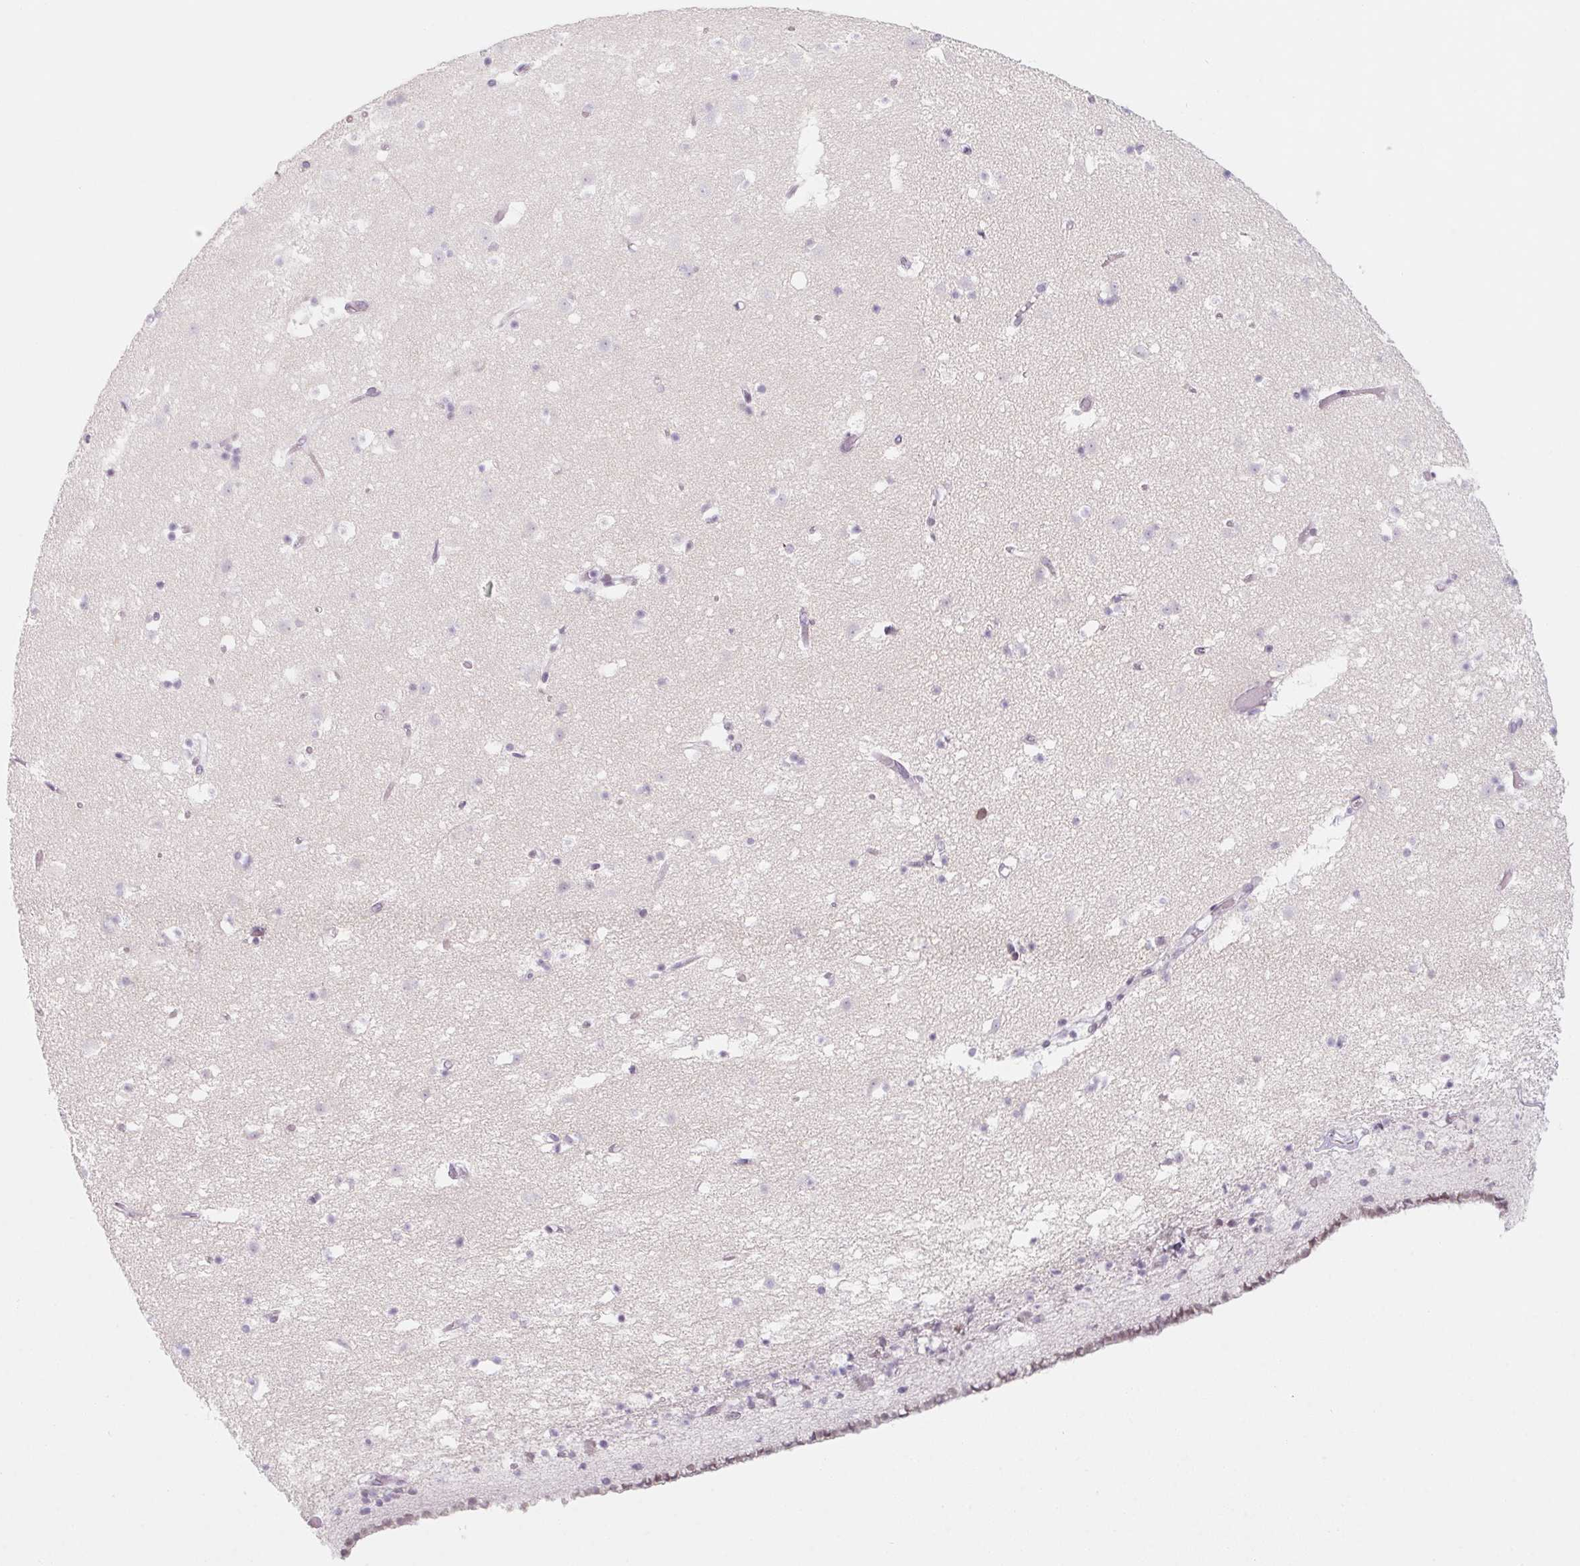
{"staining": {"intensity": "weak", "quantity": "<25%", "location": "nuclear"}, "tissue": "caudate", "cell_type": "Glial cells", "image_type": "normal", "snomed": [{"axis": "morphology", "description": "Normal tissue, NOS"}, {"axis": "topography", "description": "Lateral ventricle wall"}], "caption": "A high-resolution micrograph shows immunohistochemistry staining of unremarkable caudate, which shows no significant positivity in glial cells.", "gene": "KCNQ2", "patient": {"sex": "female", "age": 42}}